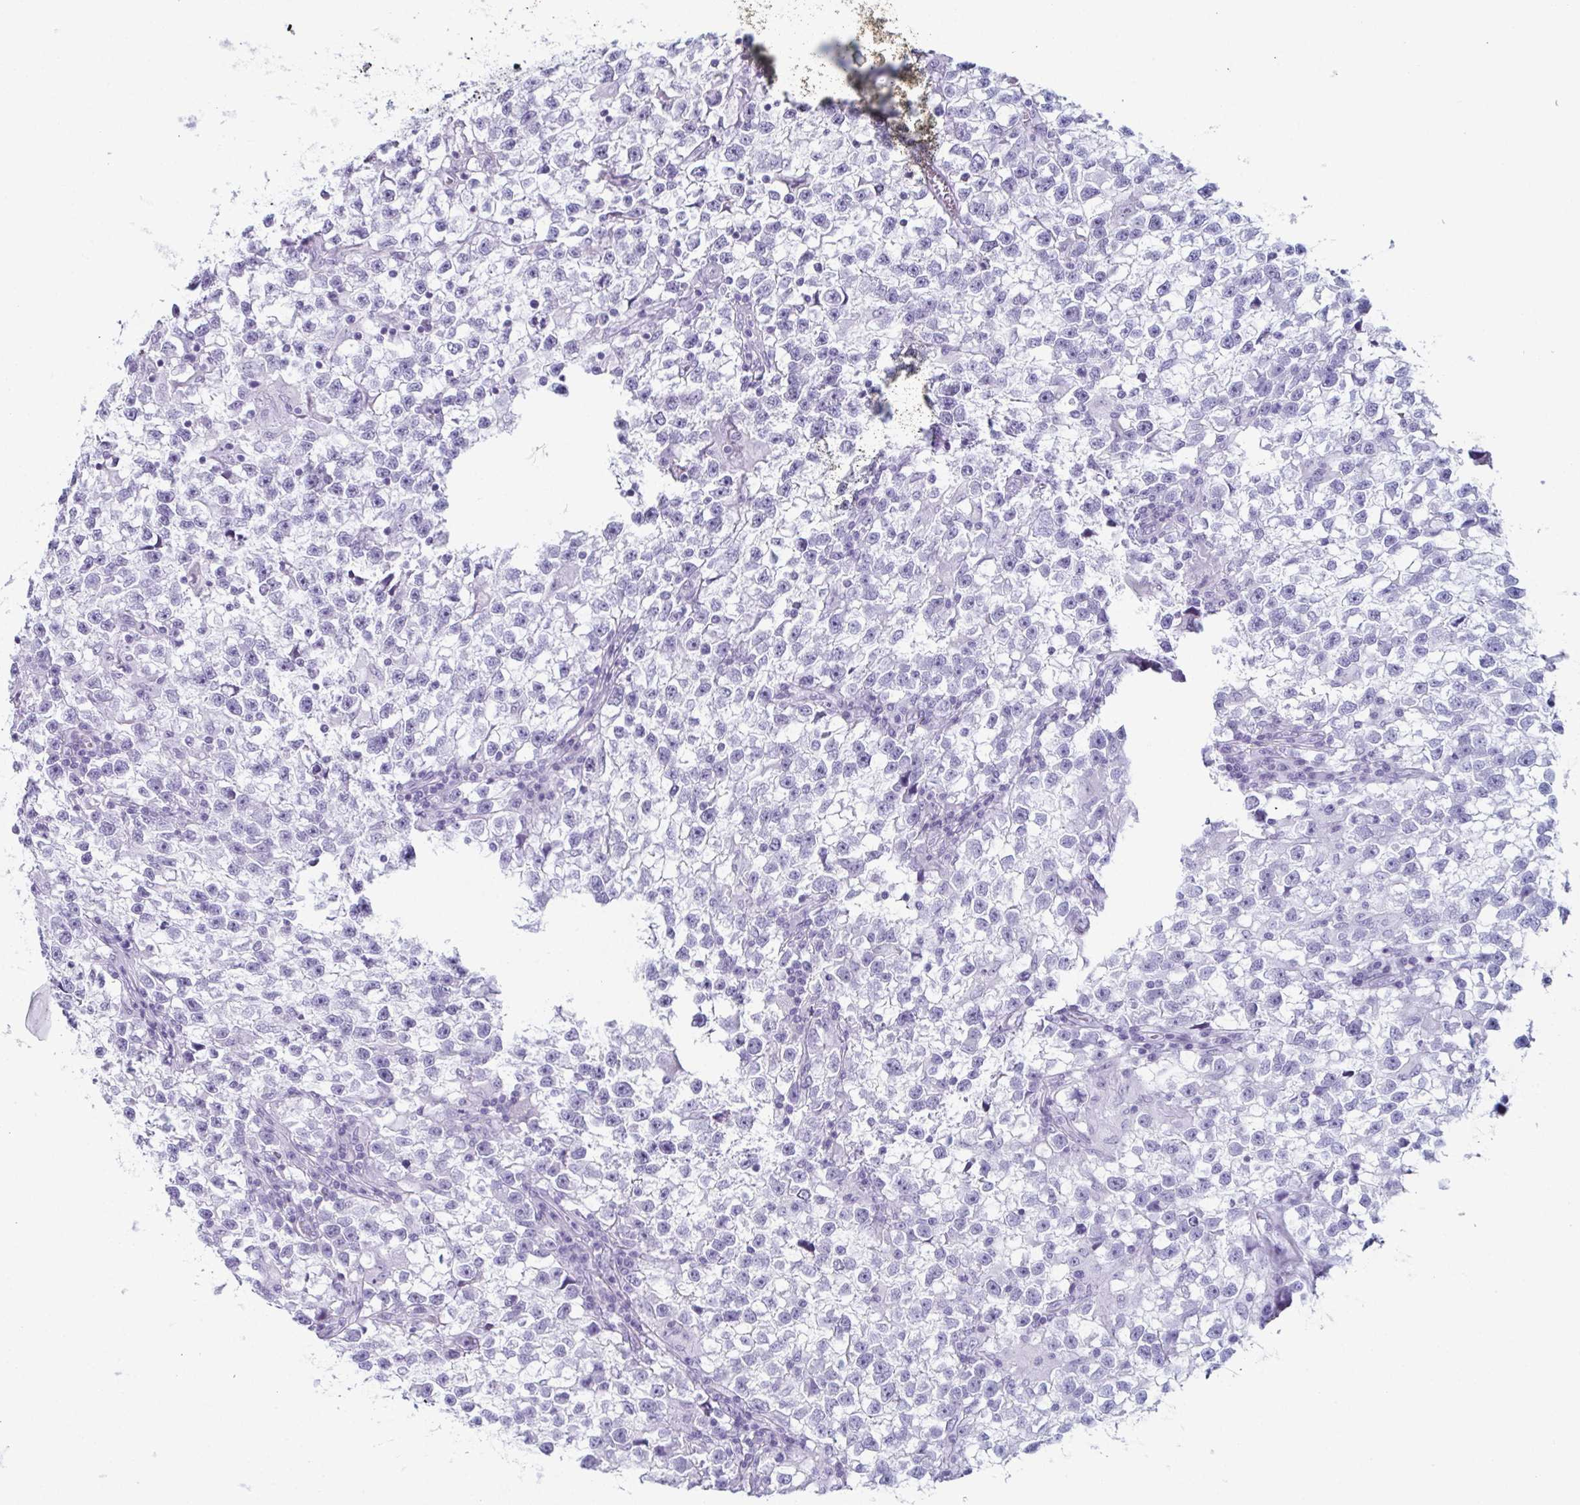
{"staining": {"intensity": "negative", "quantity": "none", "location": "none"}, "tissue": "testis cancer", "cell_type": "Tumor cells", "image_type": "cancer", "snomed": [{"axis": "morphology", "description": "Seminoma, NOS"}, {"axis": "topography", "description": "Testis"}], "caption": "There is no significant positivity in tumor cells of seminoma (testis). Nuclei are stained in blue.", "gene": "ENKUR", "patient": {"sex": "male", "age": 31}}